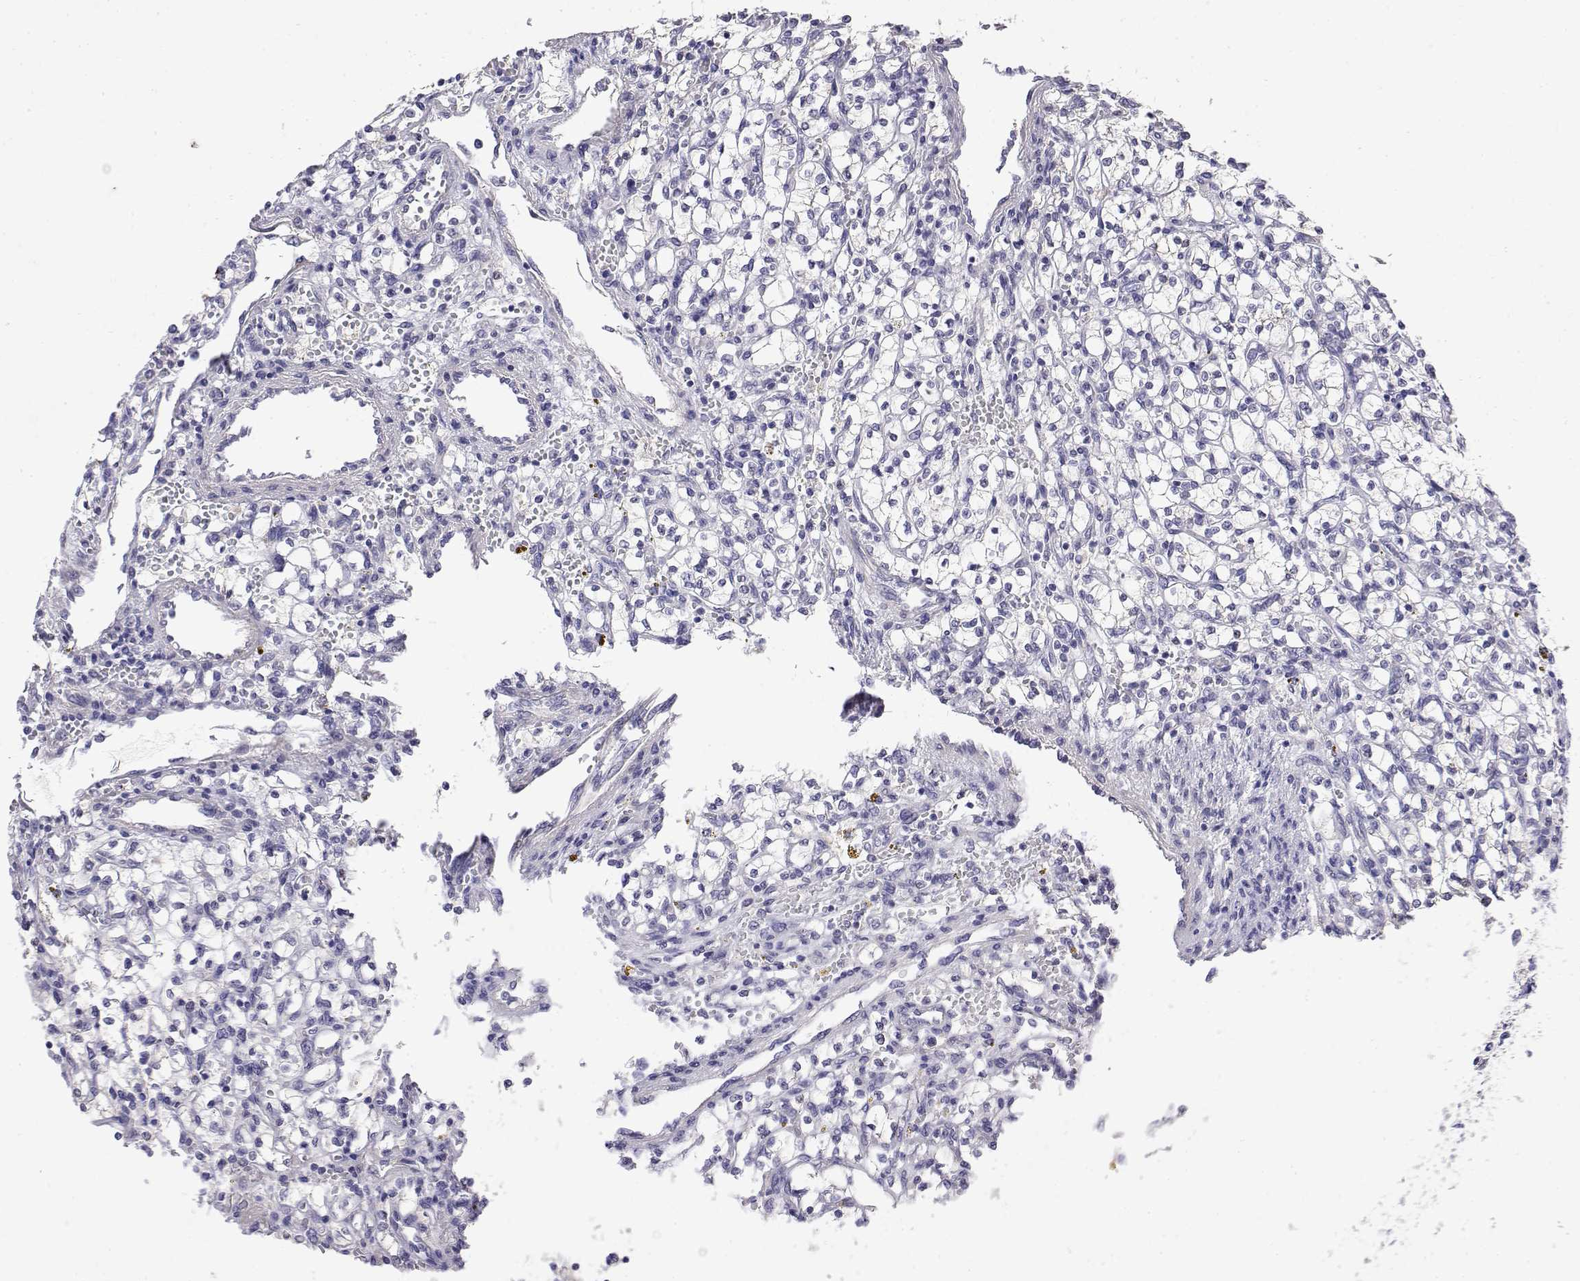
{"staining": {"intensity": "negative", "quantity": "none", "location": "none"}, "tissue": "renal cancer", "cell_type": "Tumor cells", "image_type": "cancer", "snomed": [{"axis": "morphology", "description": "Adenocarcinoma, NOS"}, {"axis": "topography", "description": "Kidney"}], "caption": "The histopathology image demonstrates no significant positivity in tumor cells of renal cancer (adenocarcinoma).", "gene": "LY6D", "patient": {"sex": "female", "age": 64}}